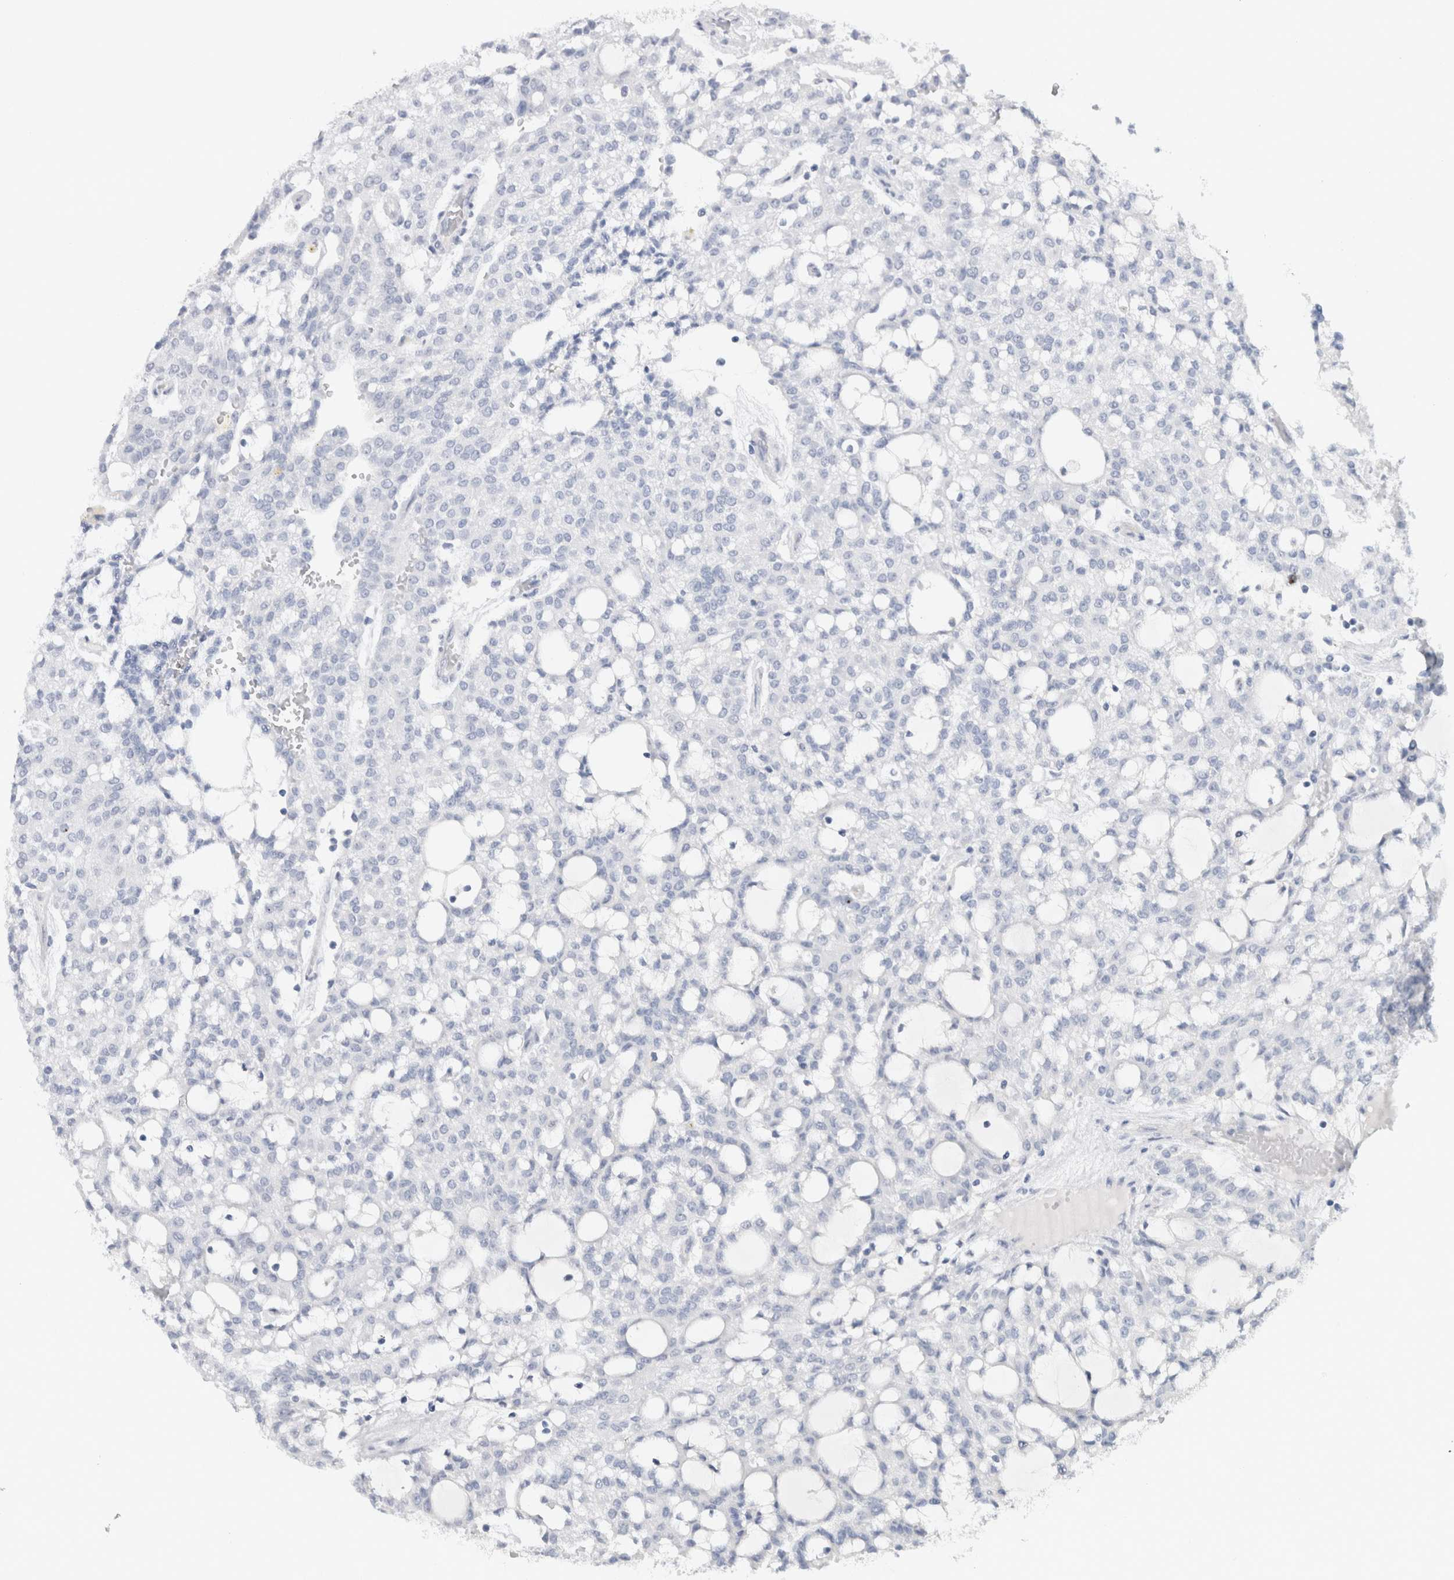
{"staining": {"intensity": "negative", "quantity": "none", "location": "none"}, "tissue": "renal cancer", "cell_type": "Tumor cells", "image_type": "cancer", "snomed": [{"axis": "morphology", "description": "Adenocarcinoma, NOS"}, {"axis": "topography", "description": "Kidney"}], "caption": "This photomicrograph is of renal cancer stained with immunohistochemistry to label a protein in brown with the nuclei are counter-stained blue. There is no positivity in tumor cells.", "gene": "TONSL", "patient": {"sex": "male", "age": 63}}